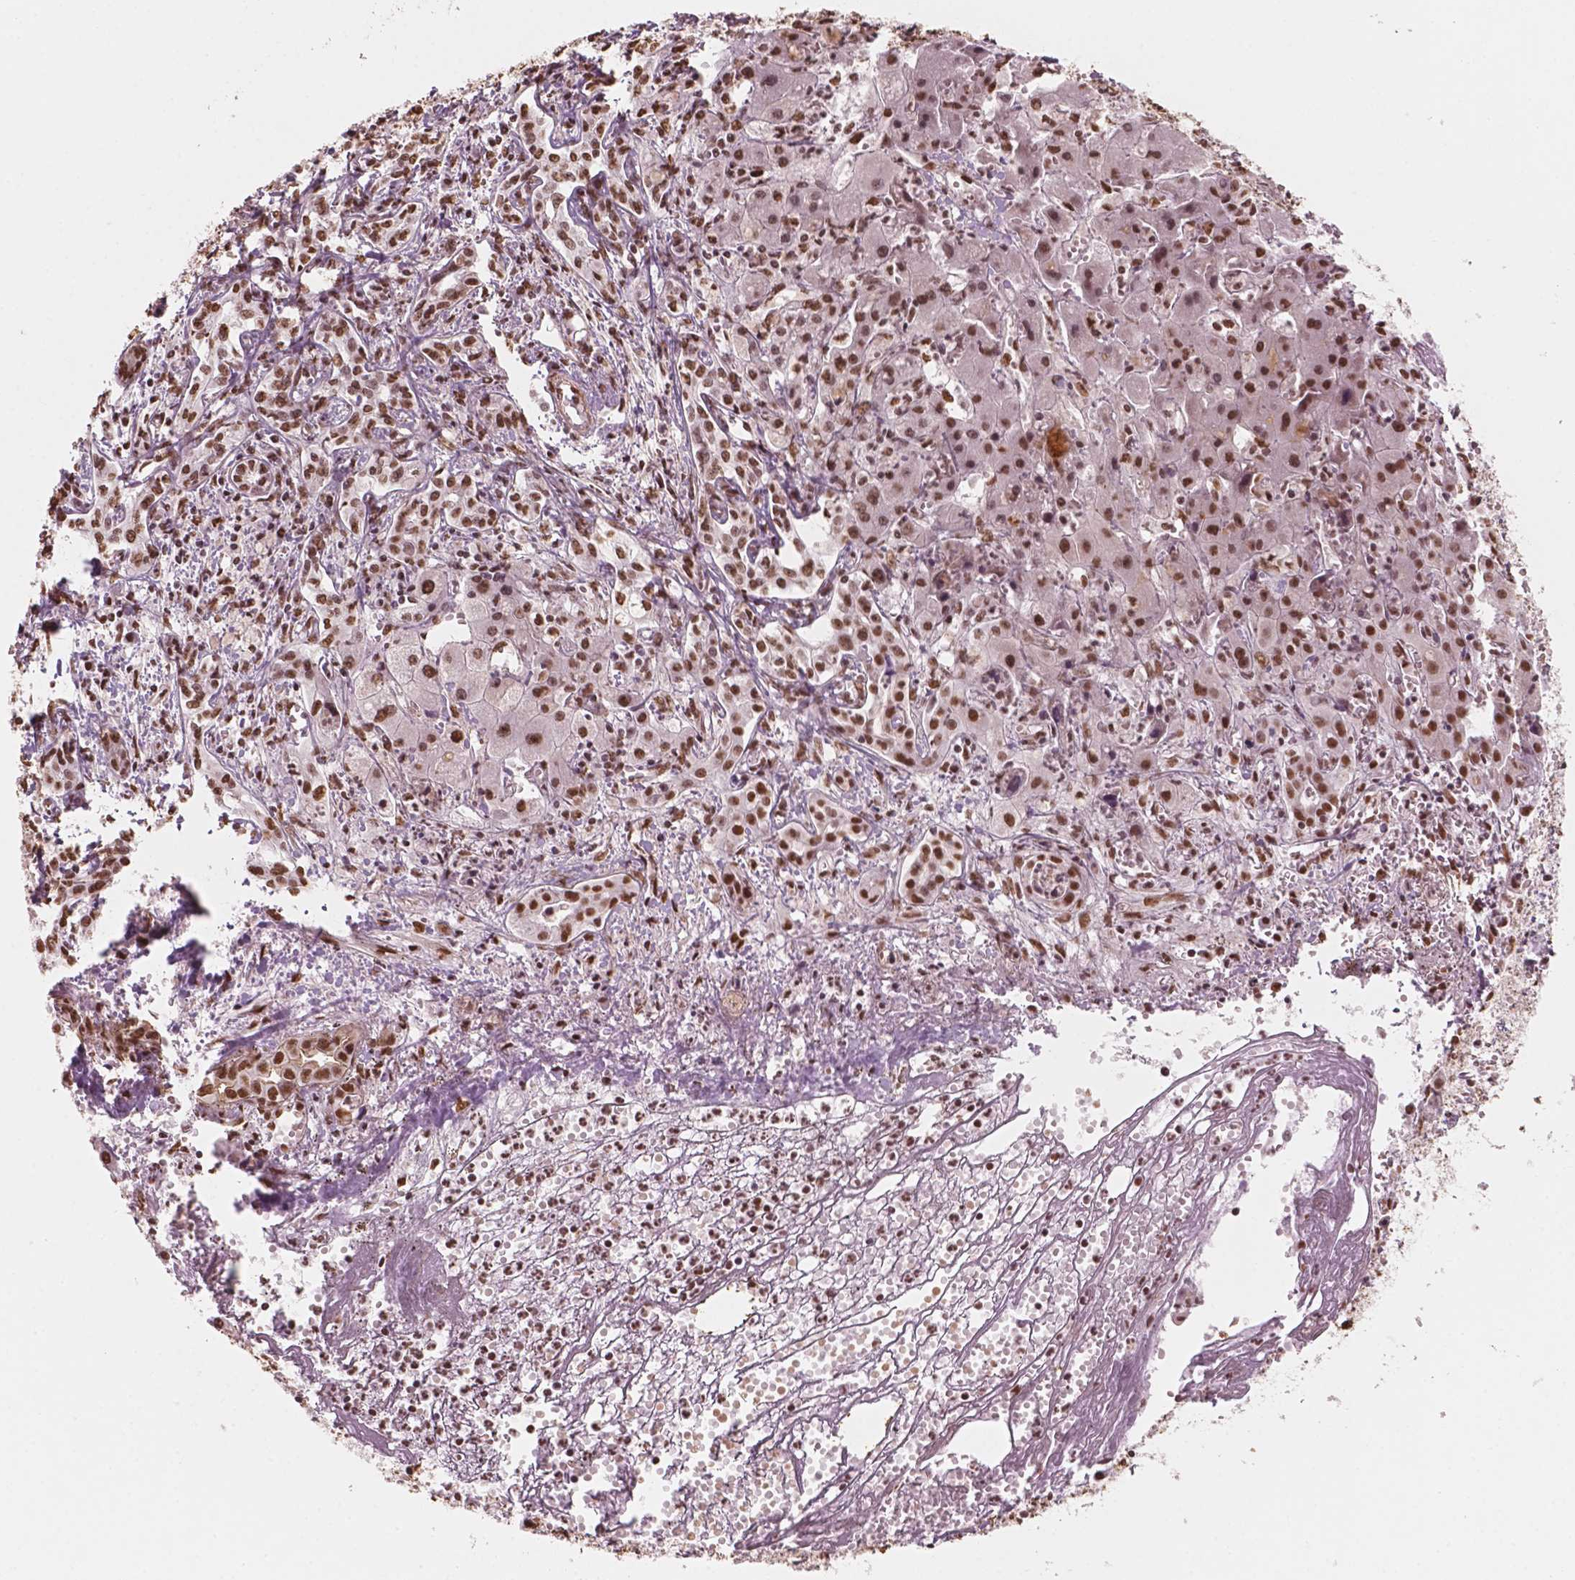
{"staining": {"intensity": "moderate", "quantity": ">75%", "location": "nuclear"}, "tissue": "liver cancer", "cell_type": "Tumor cells", "image_type": "cancer", "snomed": [{"axis": "morphology", "description": "Cholangiocarcinoma"}, {"axis": "topography", "description": "Liver"}], "caption": "Liver cancer stained with a brown dye displays moderate nuclear positive staining in approximately >75% of tumor cells.", "gene": "GTF3C5", "patient": {"sex": "female", "age": 64}}